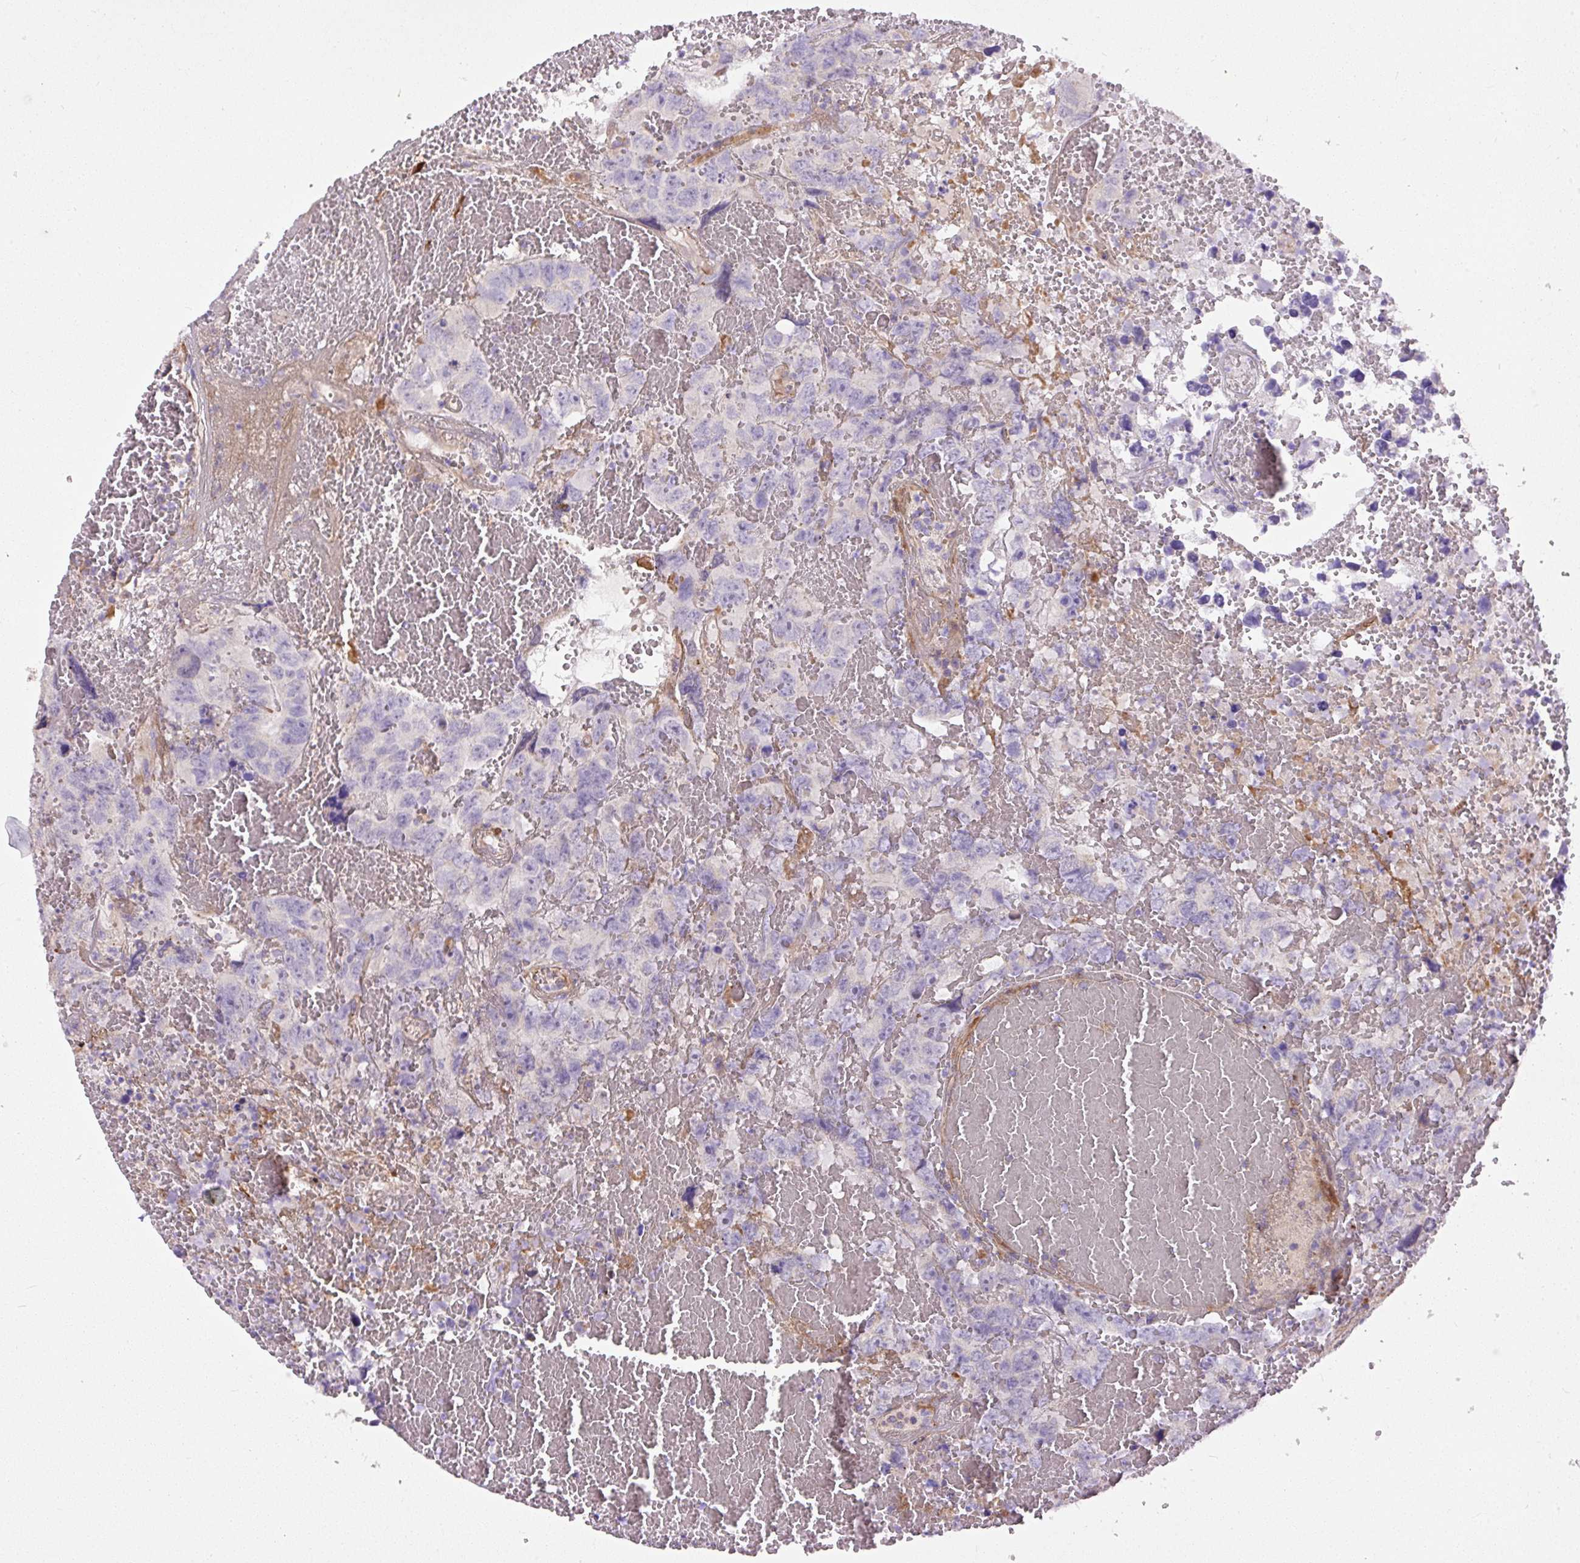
{"staining": {"intensity": "negative", "quantity": "none", "location": "none"}, "tissue": "testis cancer", "cell_type": "Tumor cells", "image_type": "cancer", "snomed": [{"axis": "morphology", "description": "Carcinoma, Embryonal, NOS"}, {"axis": "topography", "description": "Testis"}], "caption": "IHC image of embryonal carcinoma (testis) stained for a protein (brown), which exhibits no expression in tumor cells.", "gene": "PPME1", "patient": {"sex": "male", "age": 45}}